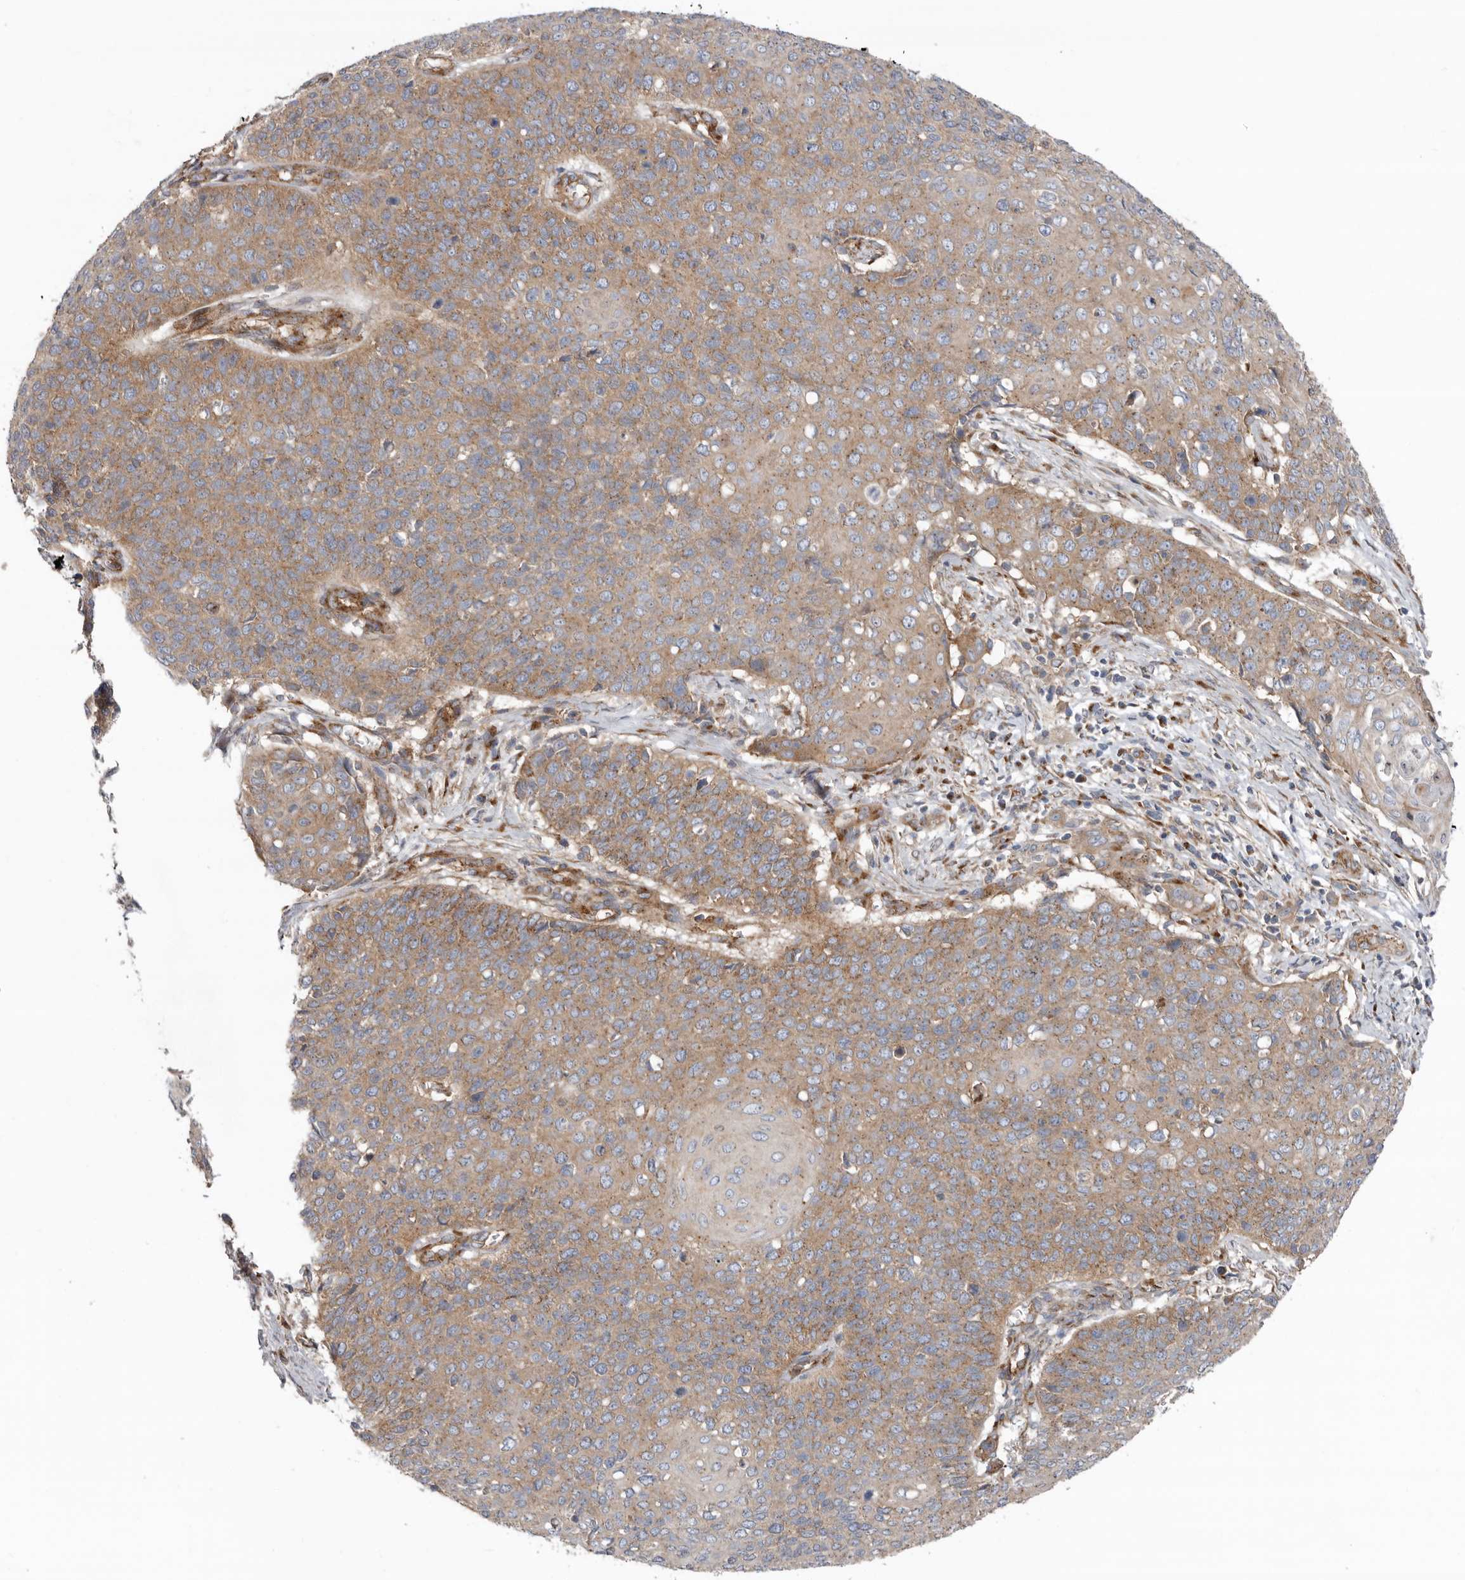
{"staining": {"intensity": "moderate", "quantity": ">75%", "location": "cytoplasmic/membranous"}, "tissue": "cervical cancer", "cell_type": "Tumor cells", "image_type": "cancer", "snomed": [{"axis": "morphology", "description": "Squamous cell carcinoma, NOS"}, {"axis": "topography", "description": "Cervix"}], "caption": "DAB immunohistochemical staining of human cervical squamous cell carcinoma displays moderate cytoplasmic/membranous protein expression in approximately >75% of tumor cells. The staining was performed using DAB, with brown indicating positive protein expression. Nuclei are stained blue with hematoxylin.", "gene": "LUZP1", "patient": {"sex": "female", "age": 39}}